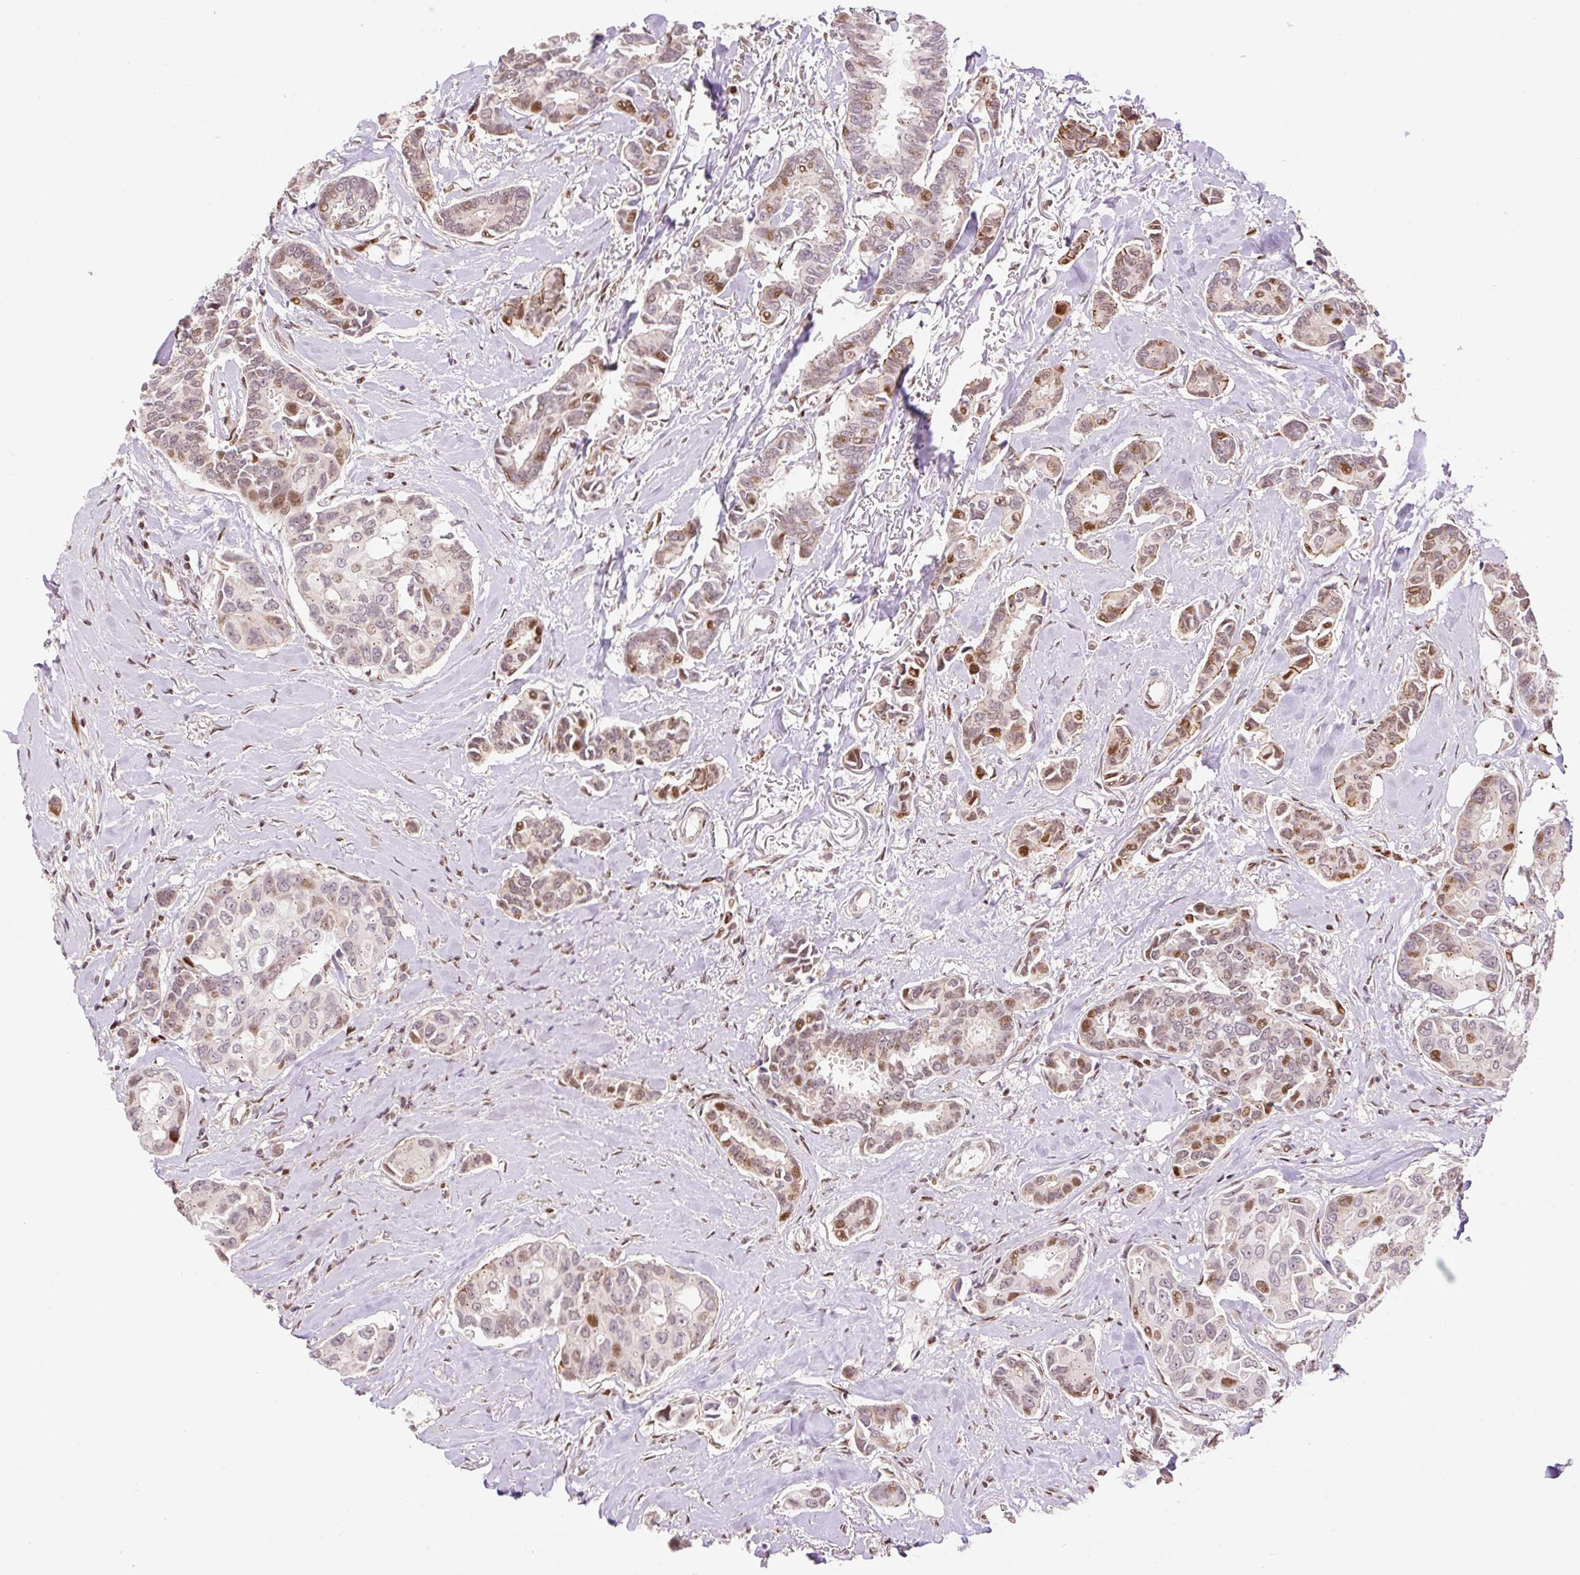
{"staining": {"intensity": "moderate", "quantity": "25%-75%", "location": "nuclear"}, "tissue": "breast cancer", "cell_type": "Tumor cells", "image_type": "cancer", "snomed": [{"axis": "morphology", "description": "Duct carcinoma"}, {"axis": "topography", "description": "Breast"}], "caption": "This micrograph reveals breast invasive ductal carcinoma stained with IHC to label a protein in brown. The nuclear of tumor cells show moderate positivity for the protein. Nuclei are counter-stained blue.", "gene": "RIPPLY3", "patient": {"sex": "female", "age": 73}}